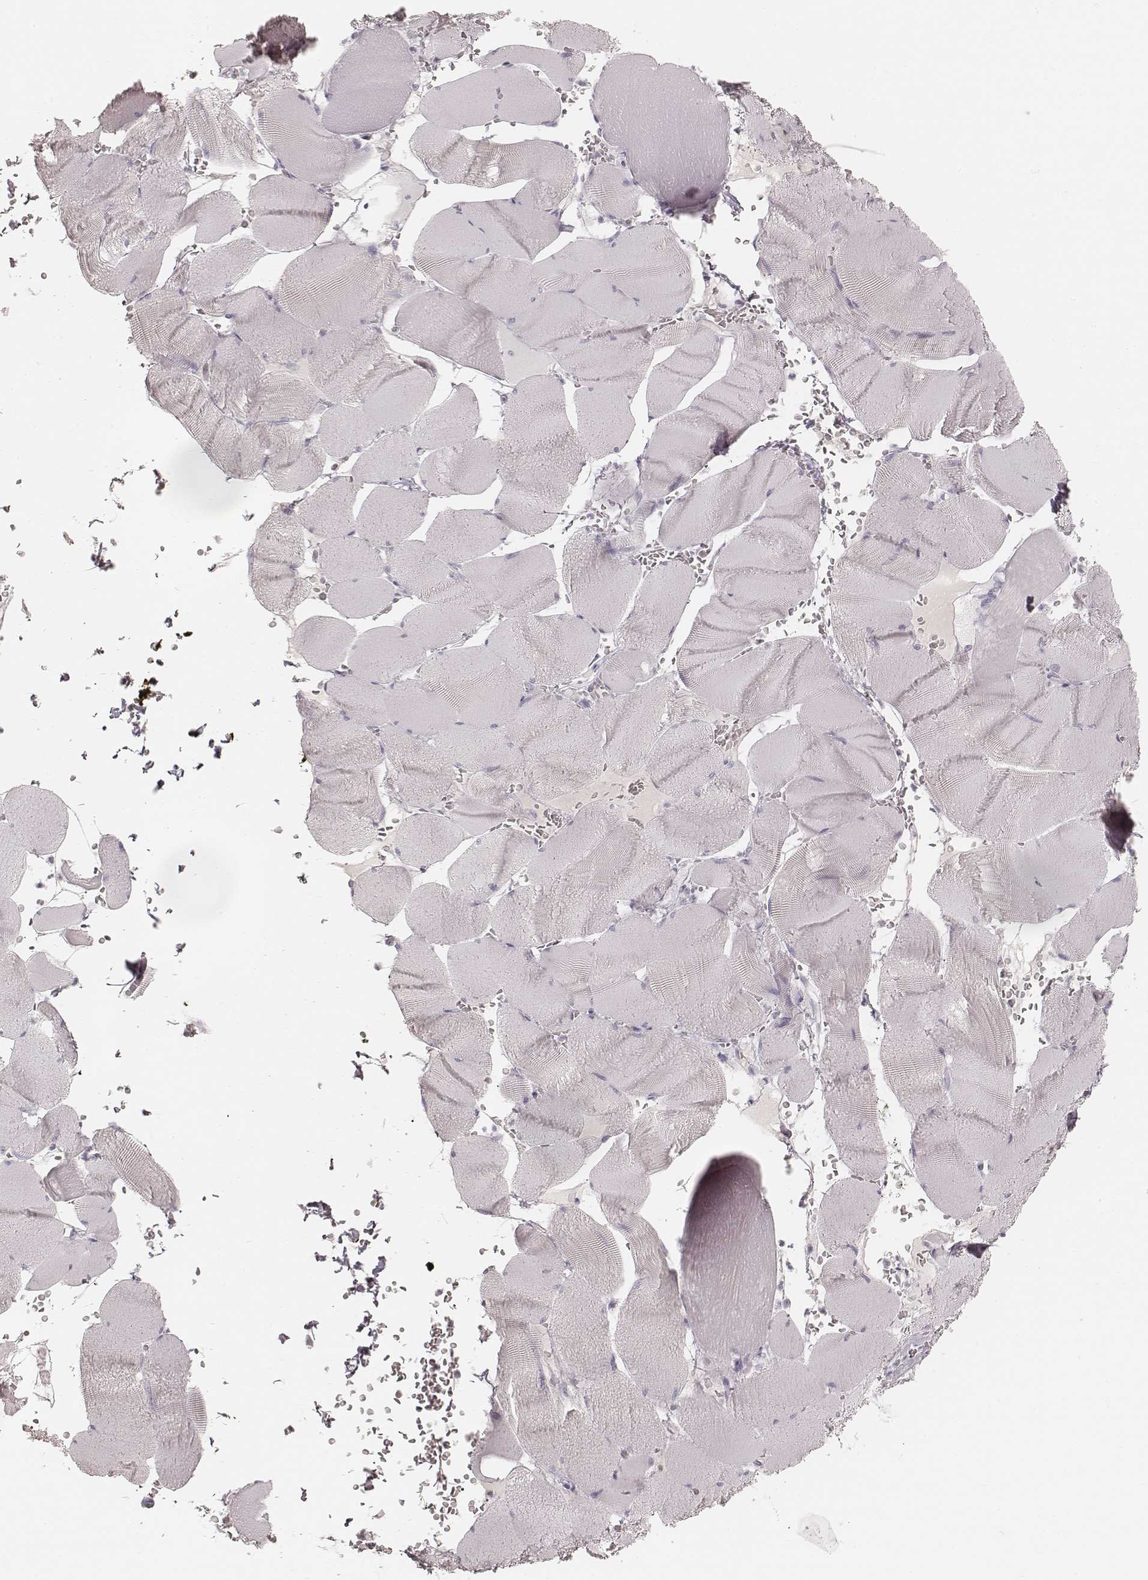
{"staining": {"intensity": "negative", "quantity": "none", "location": "none"}, "tissue": "skeletal muscle", "cell_type": "Myocytes", "image_type": "normal", "snomed": [{"axis": "morphology", "description": "Normal tissue, NOS"}, {"axis": "topography", "description": "Skeletal muscle"}], "caption": "The image displays no significant positivity in myocytes of skeletal muscle.", "gene": "KRT26", "patient": {"sex": "male", "age": 56}}